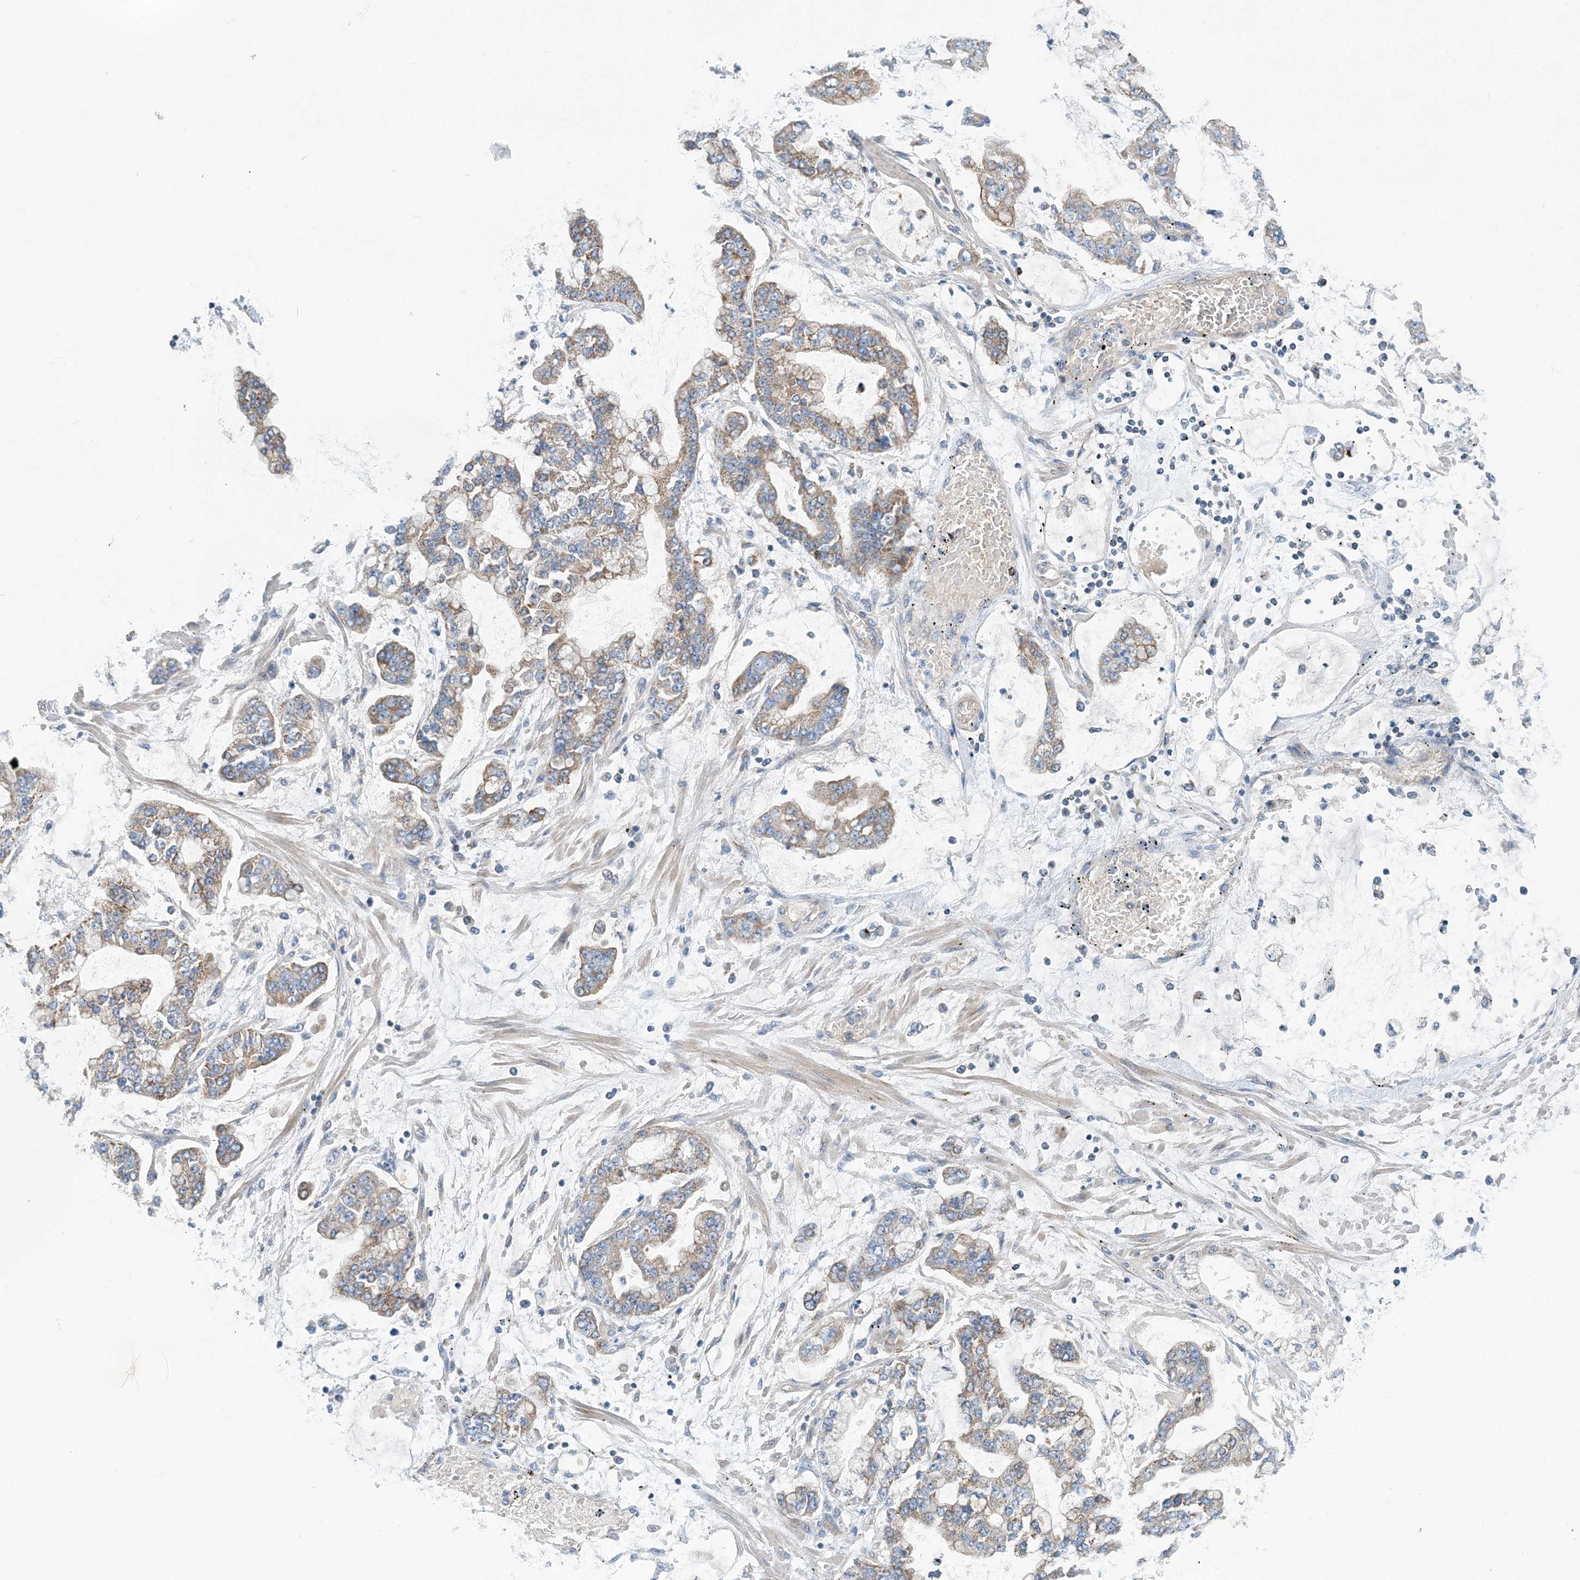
{"staining": {"intensity": "moderate", "quantity": ">75%", "location": "cytoplasmic/membranous"}, "tissue": "stomach cancer", "cell_type": "Tumor cells", "image_type": "cancer", "snomed": [{"axis": "morphology", "description": "Normal tissue, NOS"}, {"axis": "morphology", "description": "Adenocarcinoma, NOS"}, {"axis": "topography", "description": "Stomach, upper"}, {"axis": "topography", "description": "Stomach"}], "caption": "An IHC micrograph of tumor tissue is shown. Protein staining in brown shows moderate cytoplasmic/membranous positivity in stomach cancer (adenocarcinoma) within tumor cells.", "gene": "PHOSPHO2", "patient": {"sex": "male", "age": 76}}